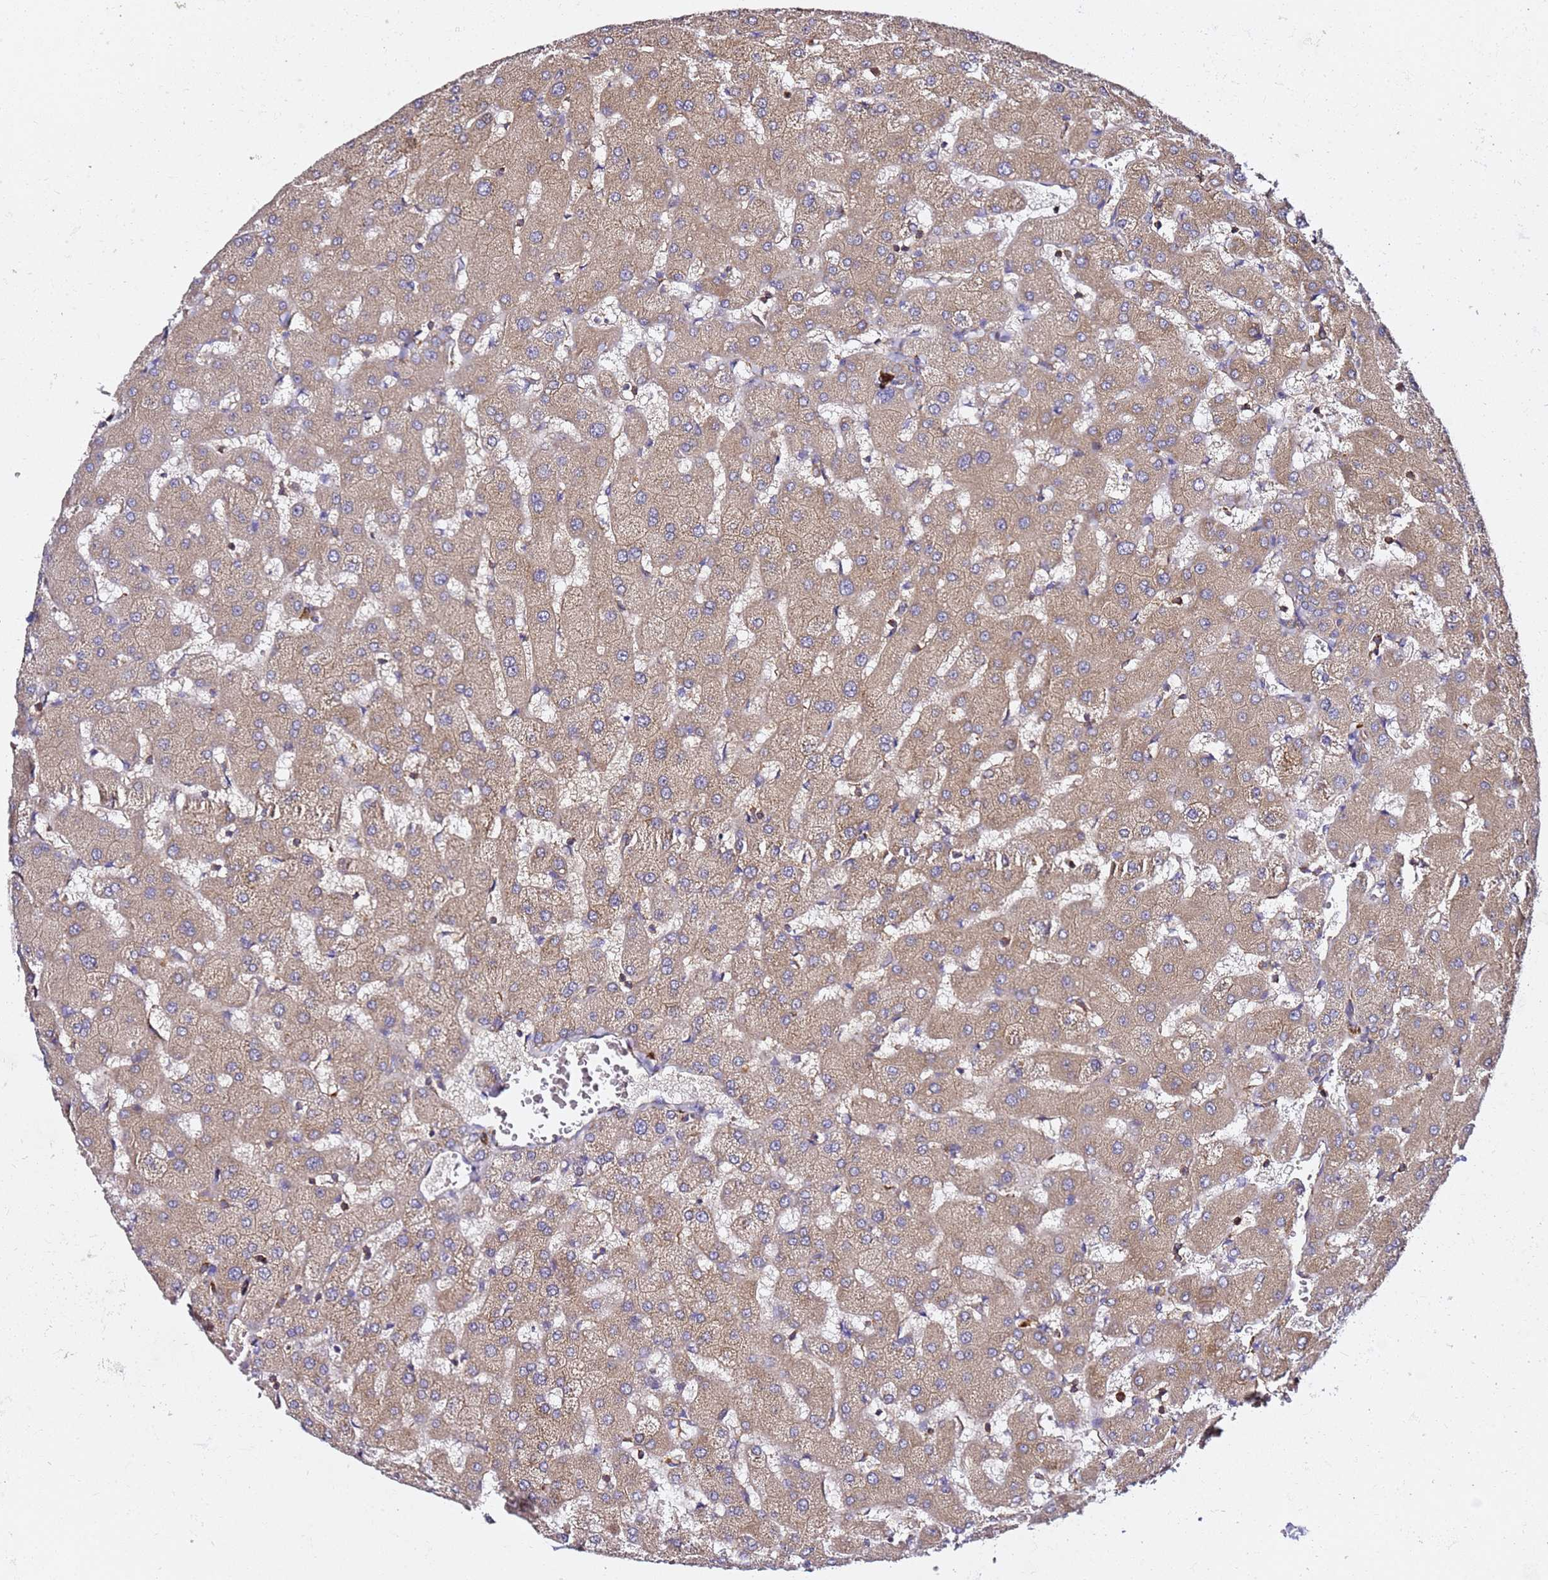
{"staining": {"intensity": "negative", "quantity": "none", "location": "none"}, "tissue": "liver", "cell_type": "Cholangiocytes", "image_type": "normal", "snomed": [{"axis": "morphology", "description": "Normal tissue, NOS"}, {"axis": "topography", "description": "Liver"}], "caption": "Liver stained for a protein using immunohistochemistry (IHC) shows no positivity cholangiocytes.", "gene": "TPST1", "patient": {"sex": "female", "age": 63}}